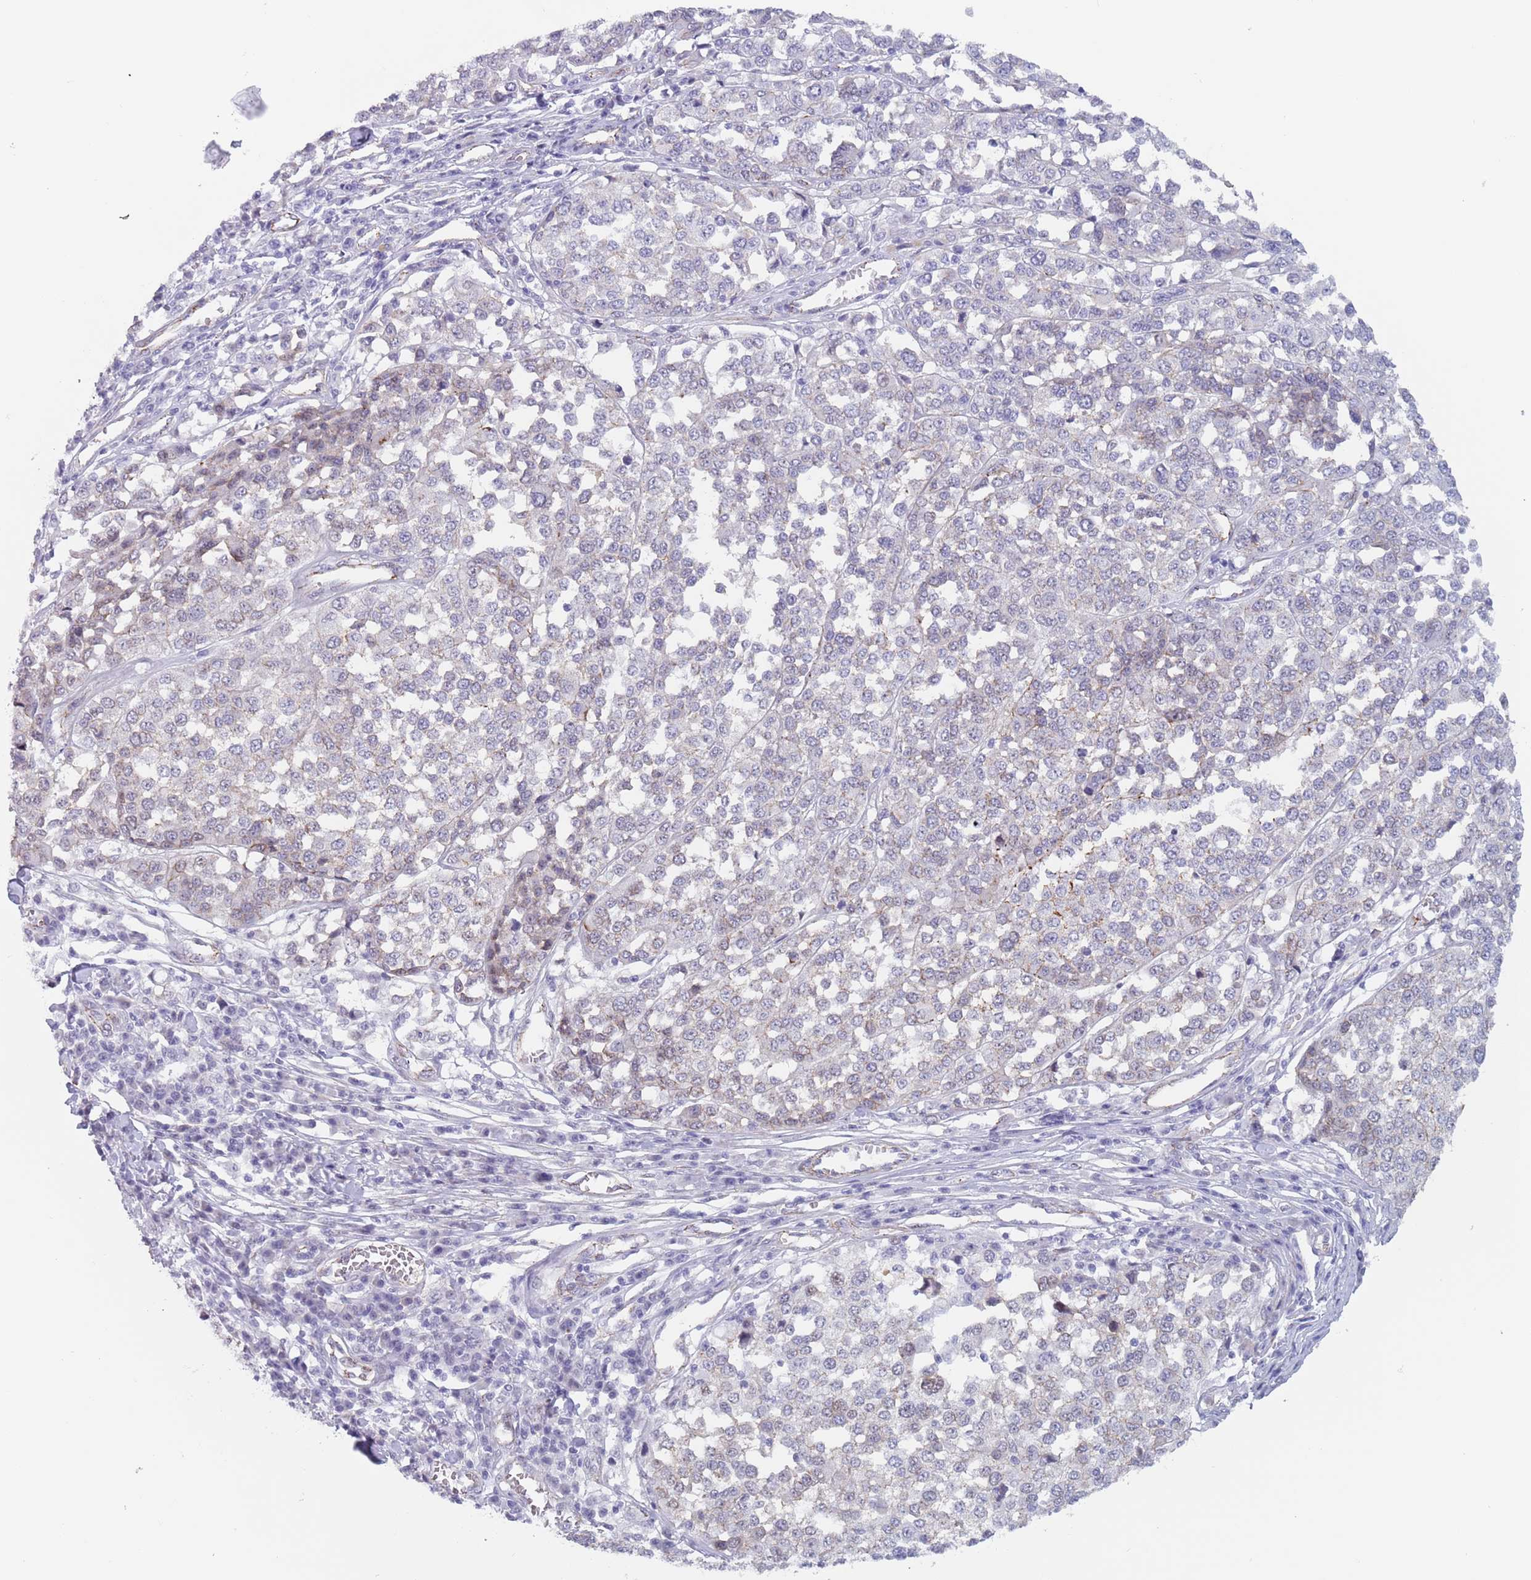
{"staining": {"intensity": "negative", "quantity": "none", "location": "none"}, "tissue": "melanoma", "cell_type": "Tumor cells", "image_type": "cancer", "snomed": [{"axis": "morphology", "description": "Malignant melanoma, Metastatic site"}, {"axis": "topography", "description": "Lymph node"}], "caption": "An immunohistochemistry histopathology image of malignant melanoma (metastatic site) is shown. There is no staining in tumor cells of malignant melanoma (metastatic site). (DAB (3,3'-diaminobenzidine) IHC, high magnification).", "gene": "OR5A2", "patient": {"sex": "male", "age": 44}}